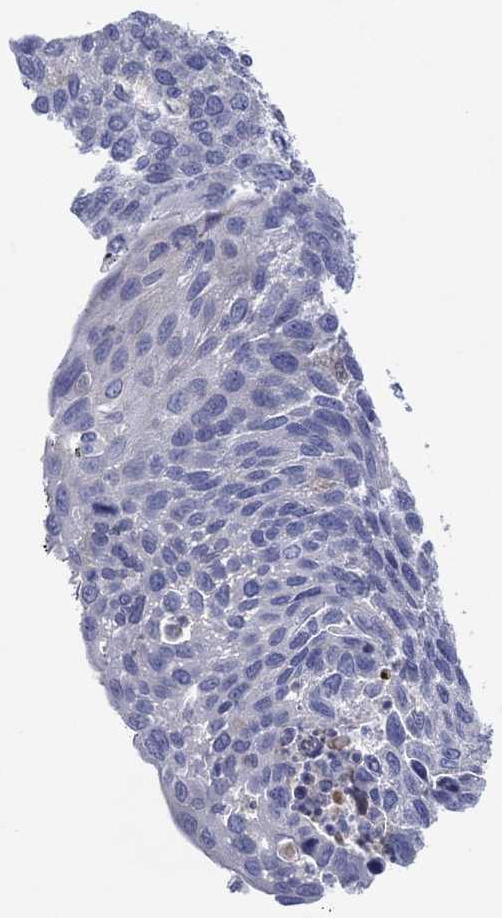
{"staining": {"intensity": "negative", "quantity": "none", "location": "none"}, "tissue": "cervical cancer", "cell_type": "Tumor cells", "image_type": "cancer", "snomed": [{"axis": "morphology", "description": "Squamous cell carcinoma, NOS"}, {"axis": "topography", "description": "Cervix"}], "caption": "The immunohistochemistry micrograph has no significant staining in tumor cells of cervical cancer tissue.", "gene": "SEPTIN1", "patient": {"sex": "female", "age": 54}}